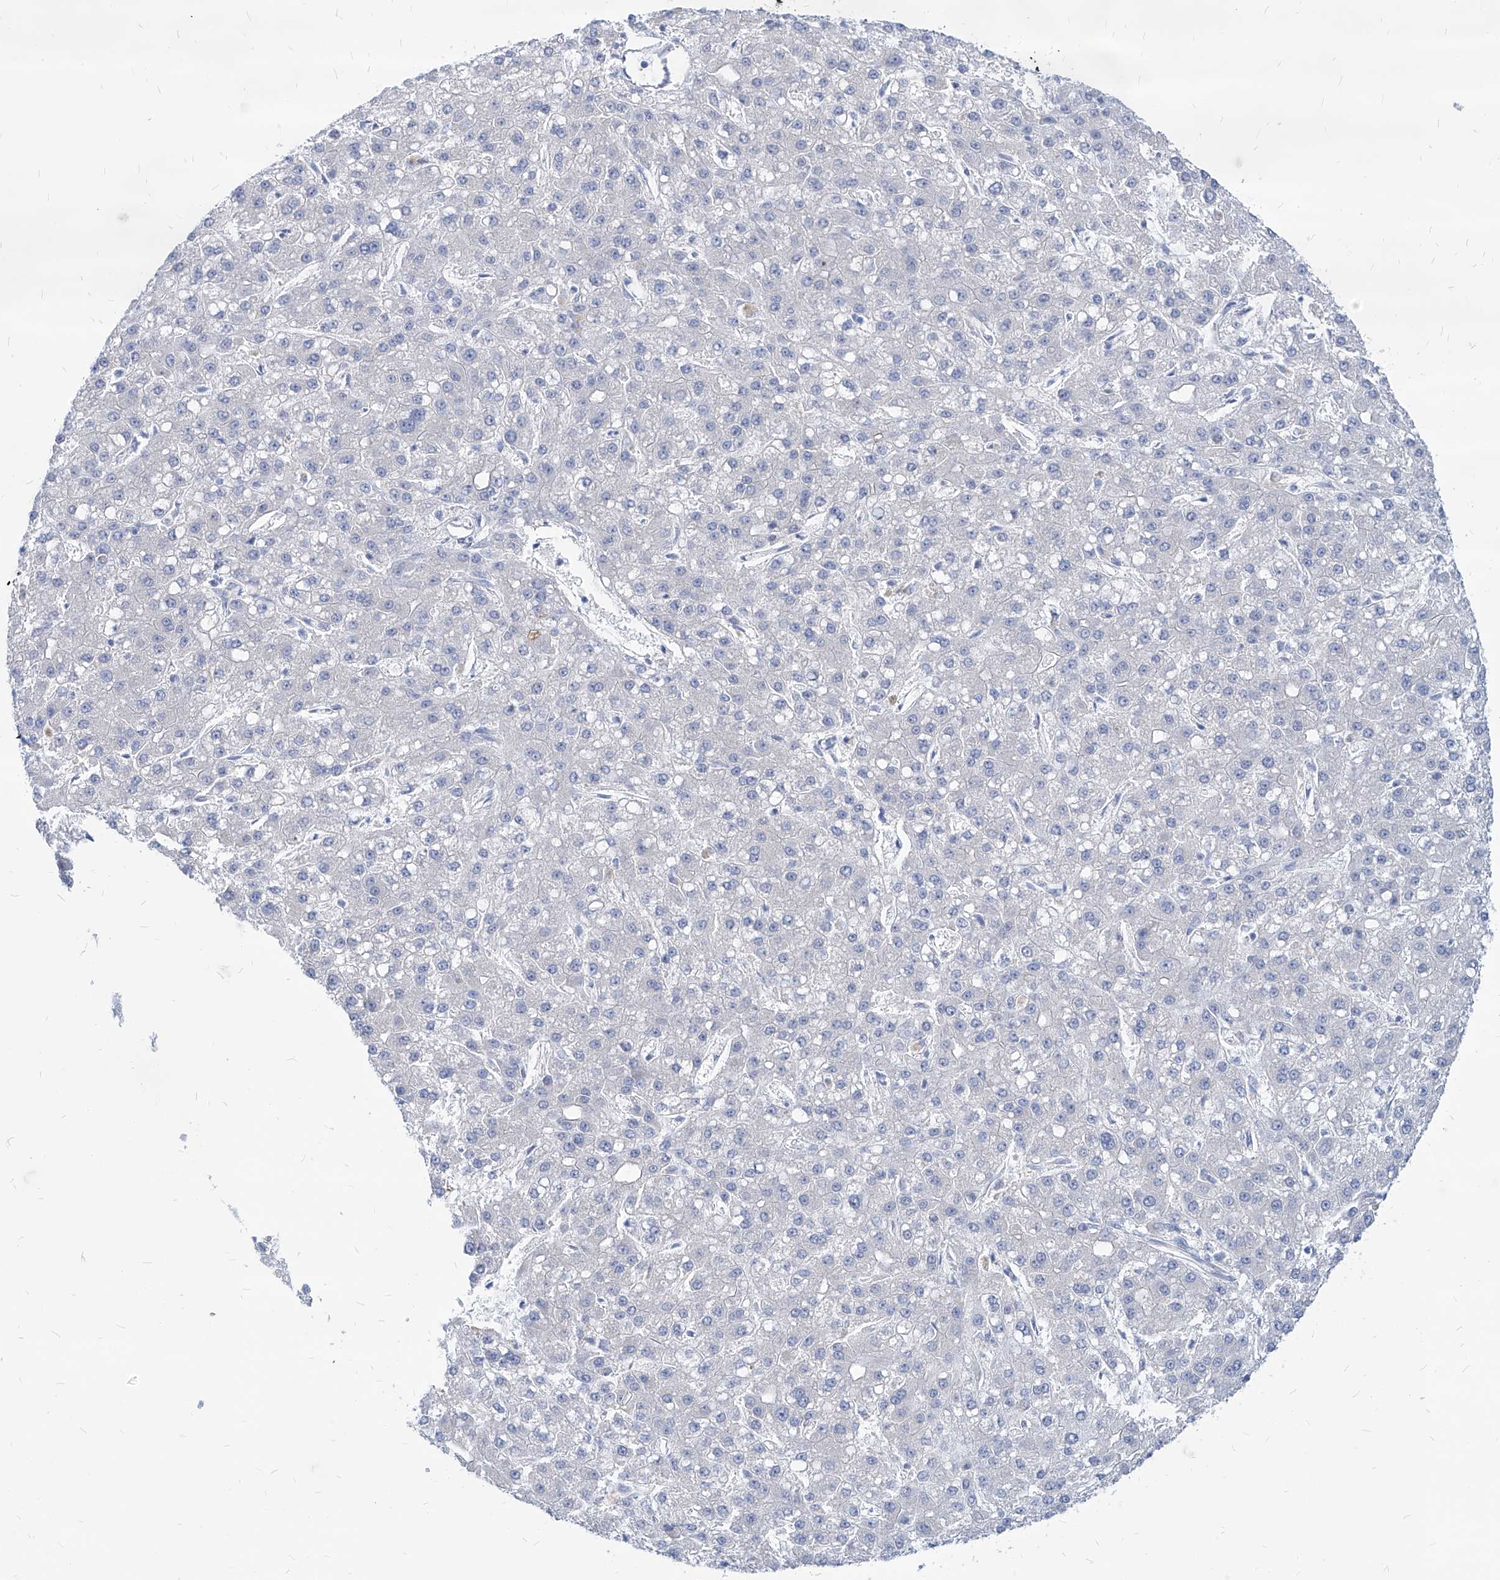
{"staining": {"intensity": "negative", "quantity": "none", "location": "none"}, "tissue": "liver cancer", "cell_type": "Tumor cells", "image_type": "cancer", "snomed": [{"axis": "morphology", "description": "Carcinoma, Hepatocellular, NOS"}, {"axis": "topography", "description": "Liver"}], "caption": "Image shows no protein staining in tumor cells of hepatocellular carcinoma (liver) tissue.", "gene": "AKAP10", "patient": {"sex": "male", "age": 67}}